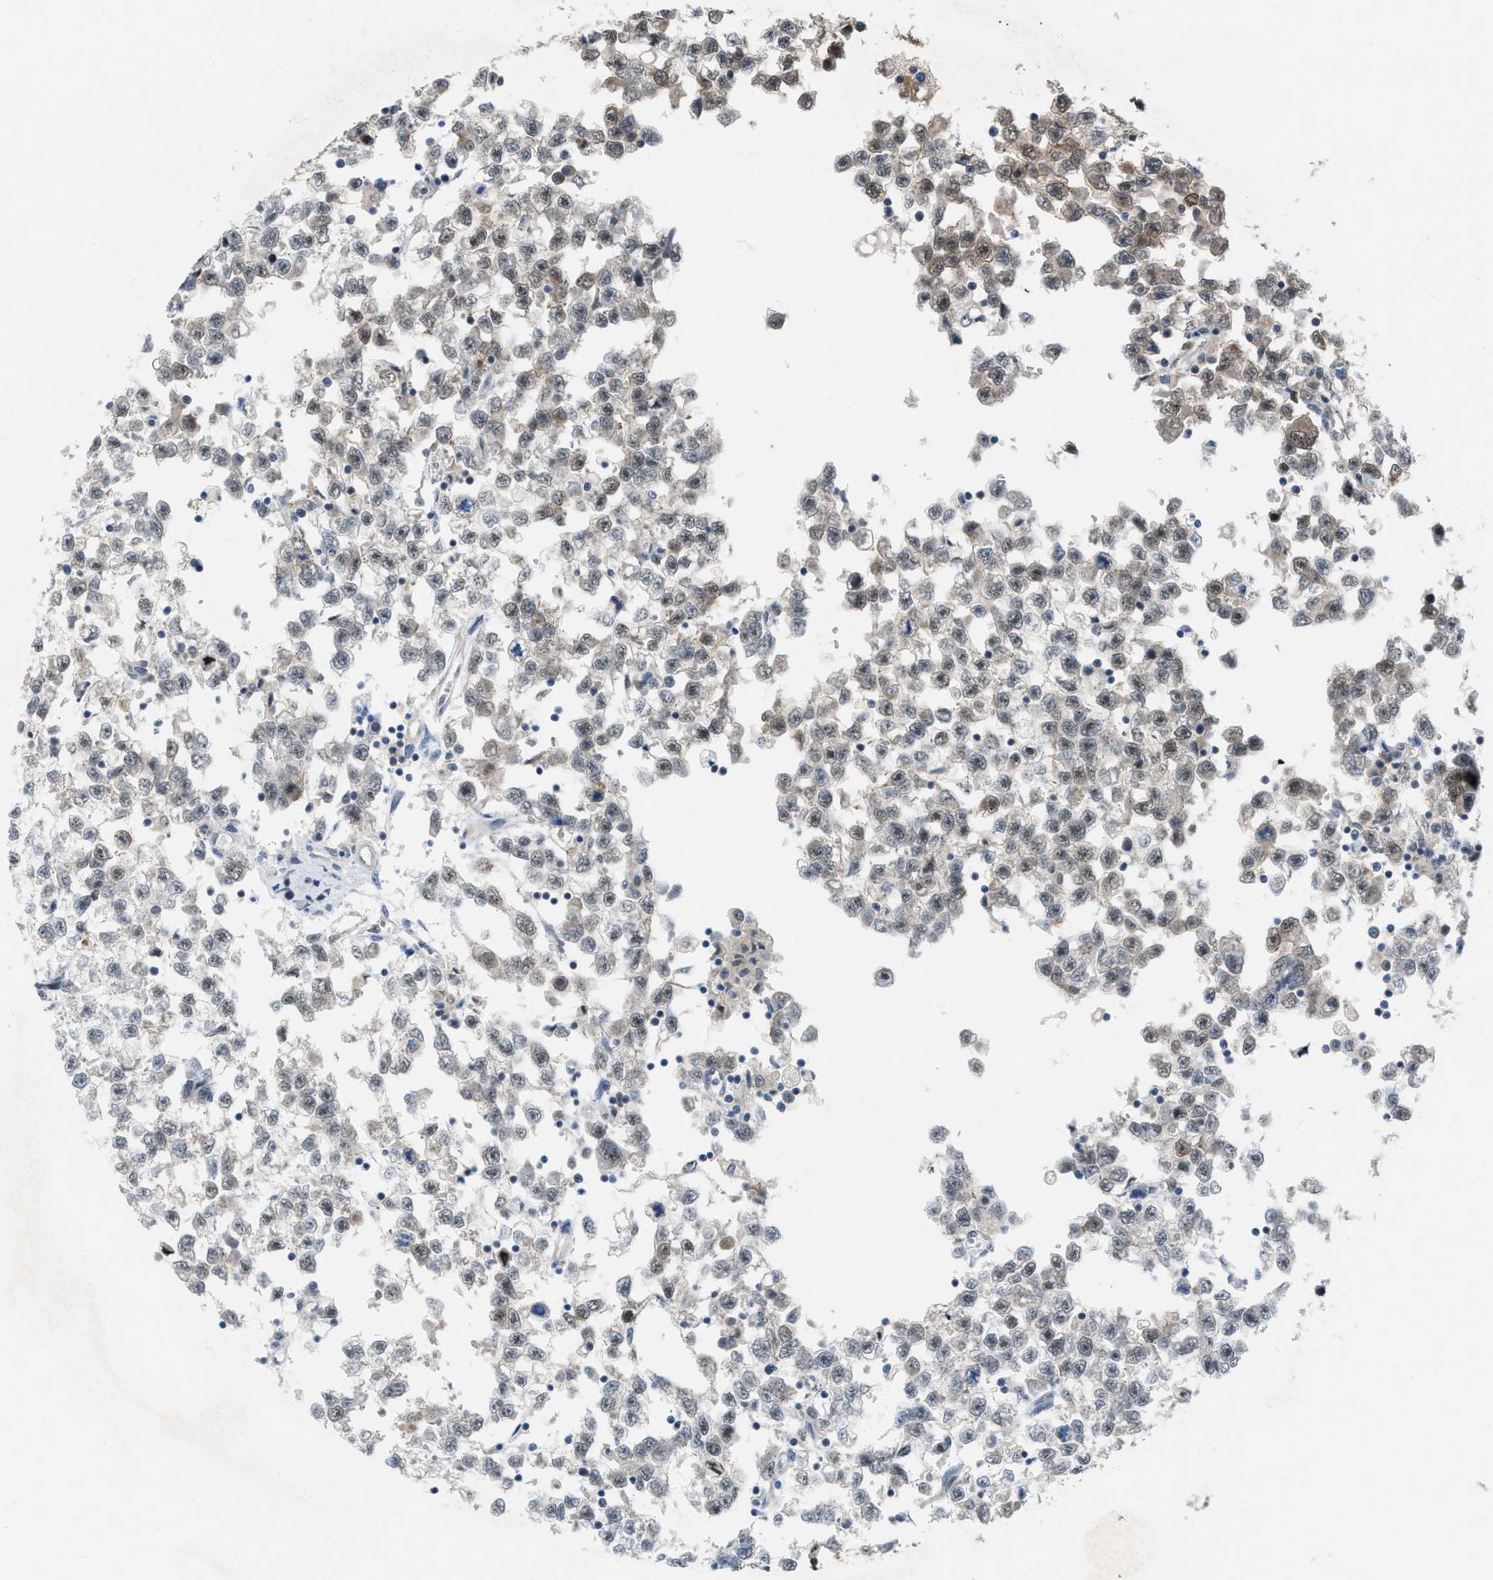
{"staining": {"intensity": "negative", "quantity": "none", "location": "none"}, "tissue": "testis cancer", "cell_type": "Tumor cells", "image_type": "cancer", "snomed": [{"axis": "morphology", "description": "Seminoma, NOS"}, {"axis": "morphology", "description": "Carcinoma, Embryonal, NOS"}, {"axis": "topography", "description": "Testis"}], "caption": "Protein analysis of testis seminoma shows no significant positivity in tumor cells.", "gene": "PLAA", "patient": {"sex": "male", "age": 51}}